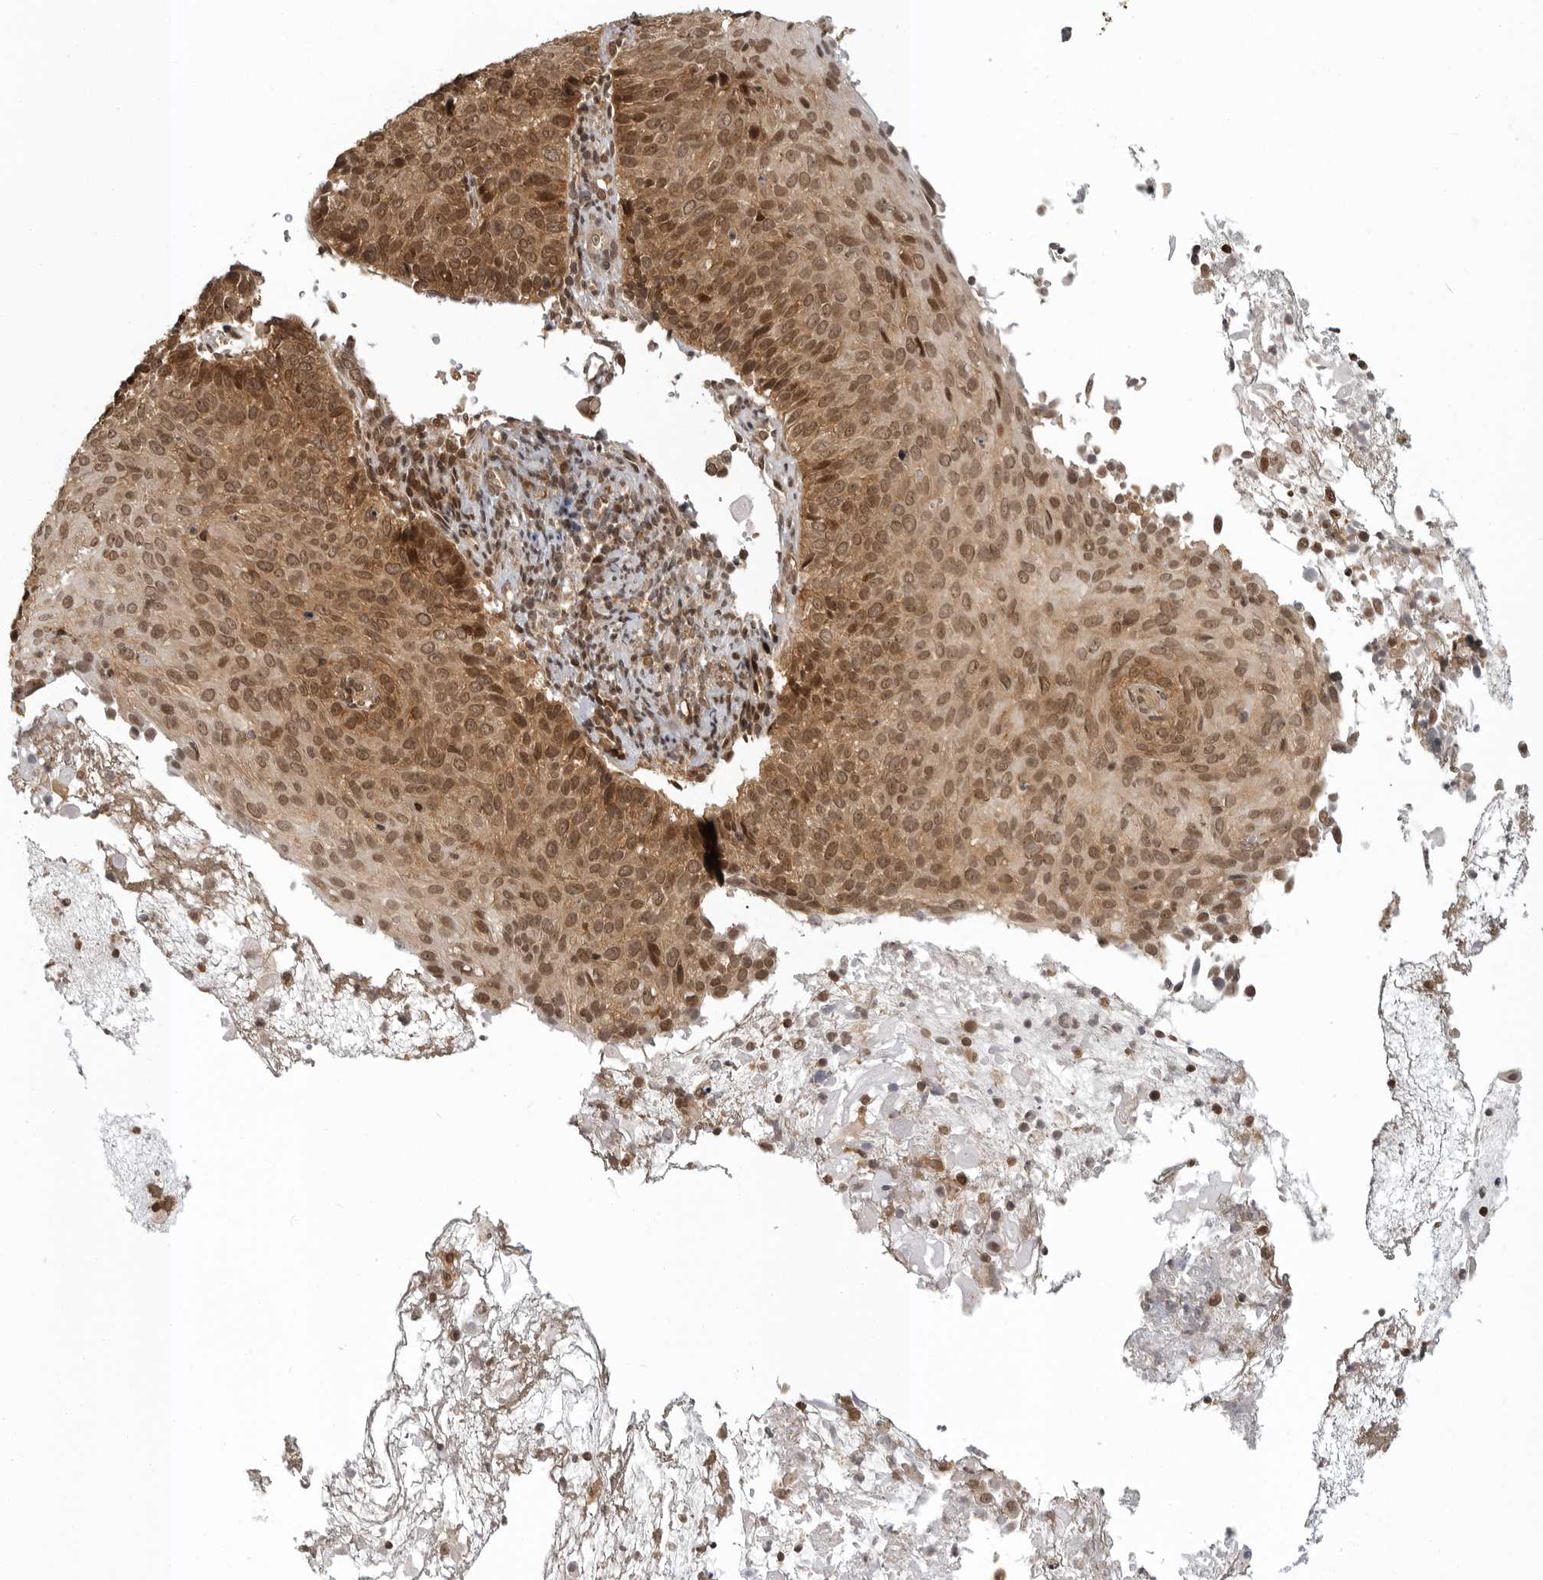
{"staining": {"intensity": "moderate", "quantity": ">75%", "location": "cytoplasmic/membranous,nuclear"}, "tissue": "cervical cancer", "cell_type": "Tumor cells", "image_type": "cancer", "snomed": [{"axis": "morphology", "description": "Squamous cell carcinoma, NOS"}, {"axis": "topography", "description": "Cervix"}], "caption": "An image of human squamous cell carcinoma (cervical) stained for a protein demonstrates moderate cytoplasmic/membranous and nuclear brown staining in tumor cells.", "gene": "SZRD1", "patient": {"sex": "female", "age": 74}}